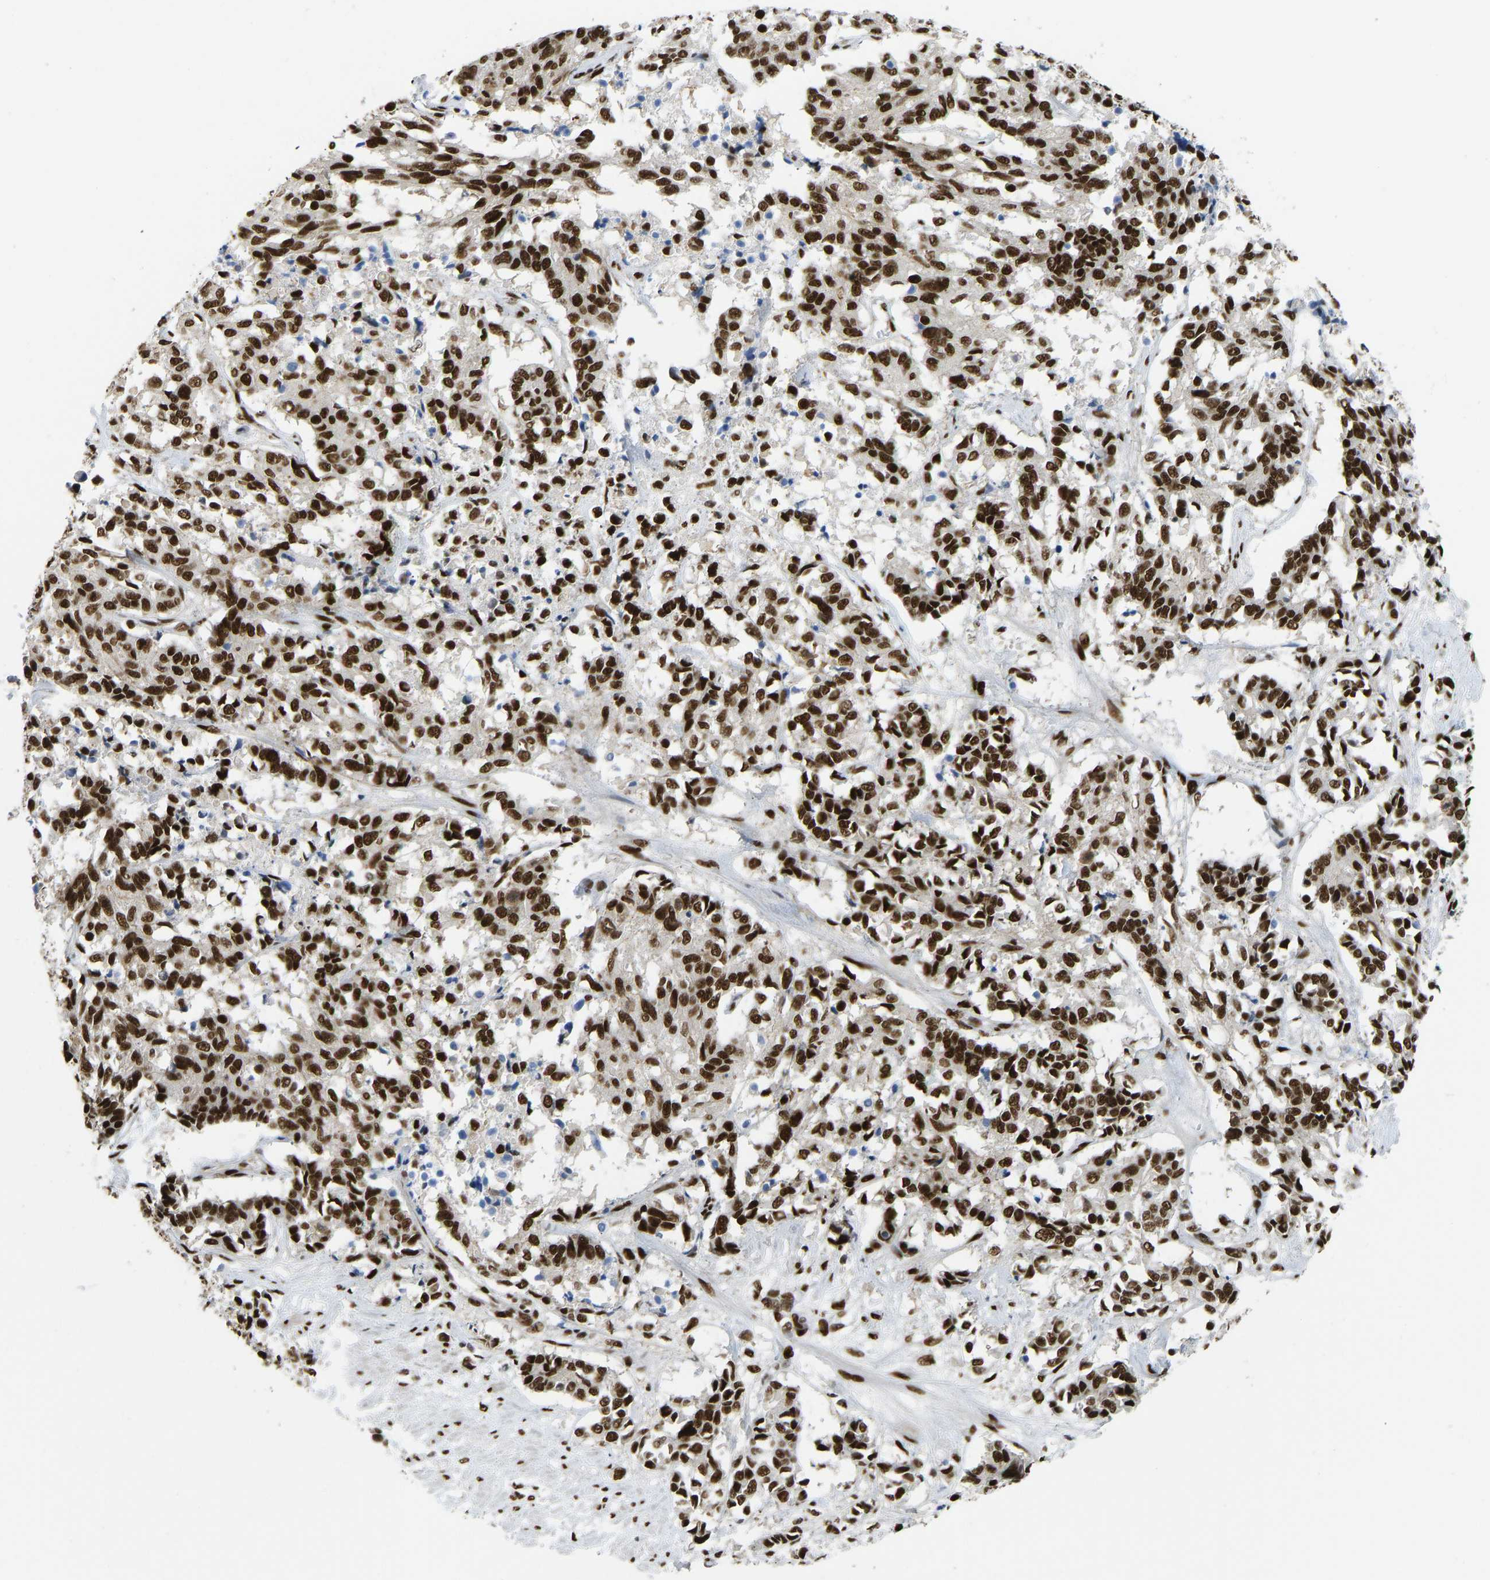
{"staining": {"intensity": "strong", "quantity": ">75%", "location": "nuclear"}, "tissue": "cervical cancer", "cell_type": "Tumor cells", "image_type": "cancer", "snomed": [{"axis": "morphology", "description": "Squamous cell carcinoma, NOS"}, {"axis": "topography", "description": "Cervix"}], "caption": "This histopathology image shows immunohistochemistry (IHC) staining of cervical cancer (squamous cell carcinoma), with high strong nuclear expression in approximately >75% of tumor cells.", "gene": "FOXK1", "patient": {"sex": "female", "age": 35}}